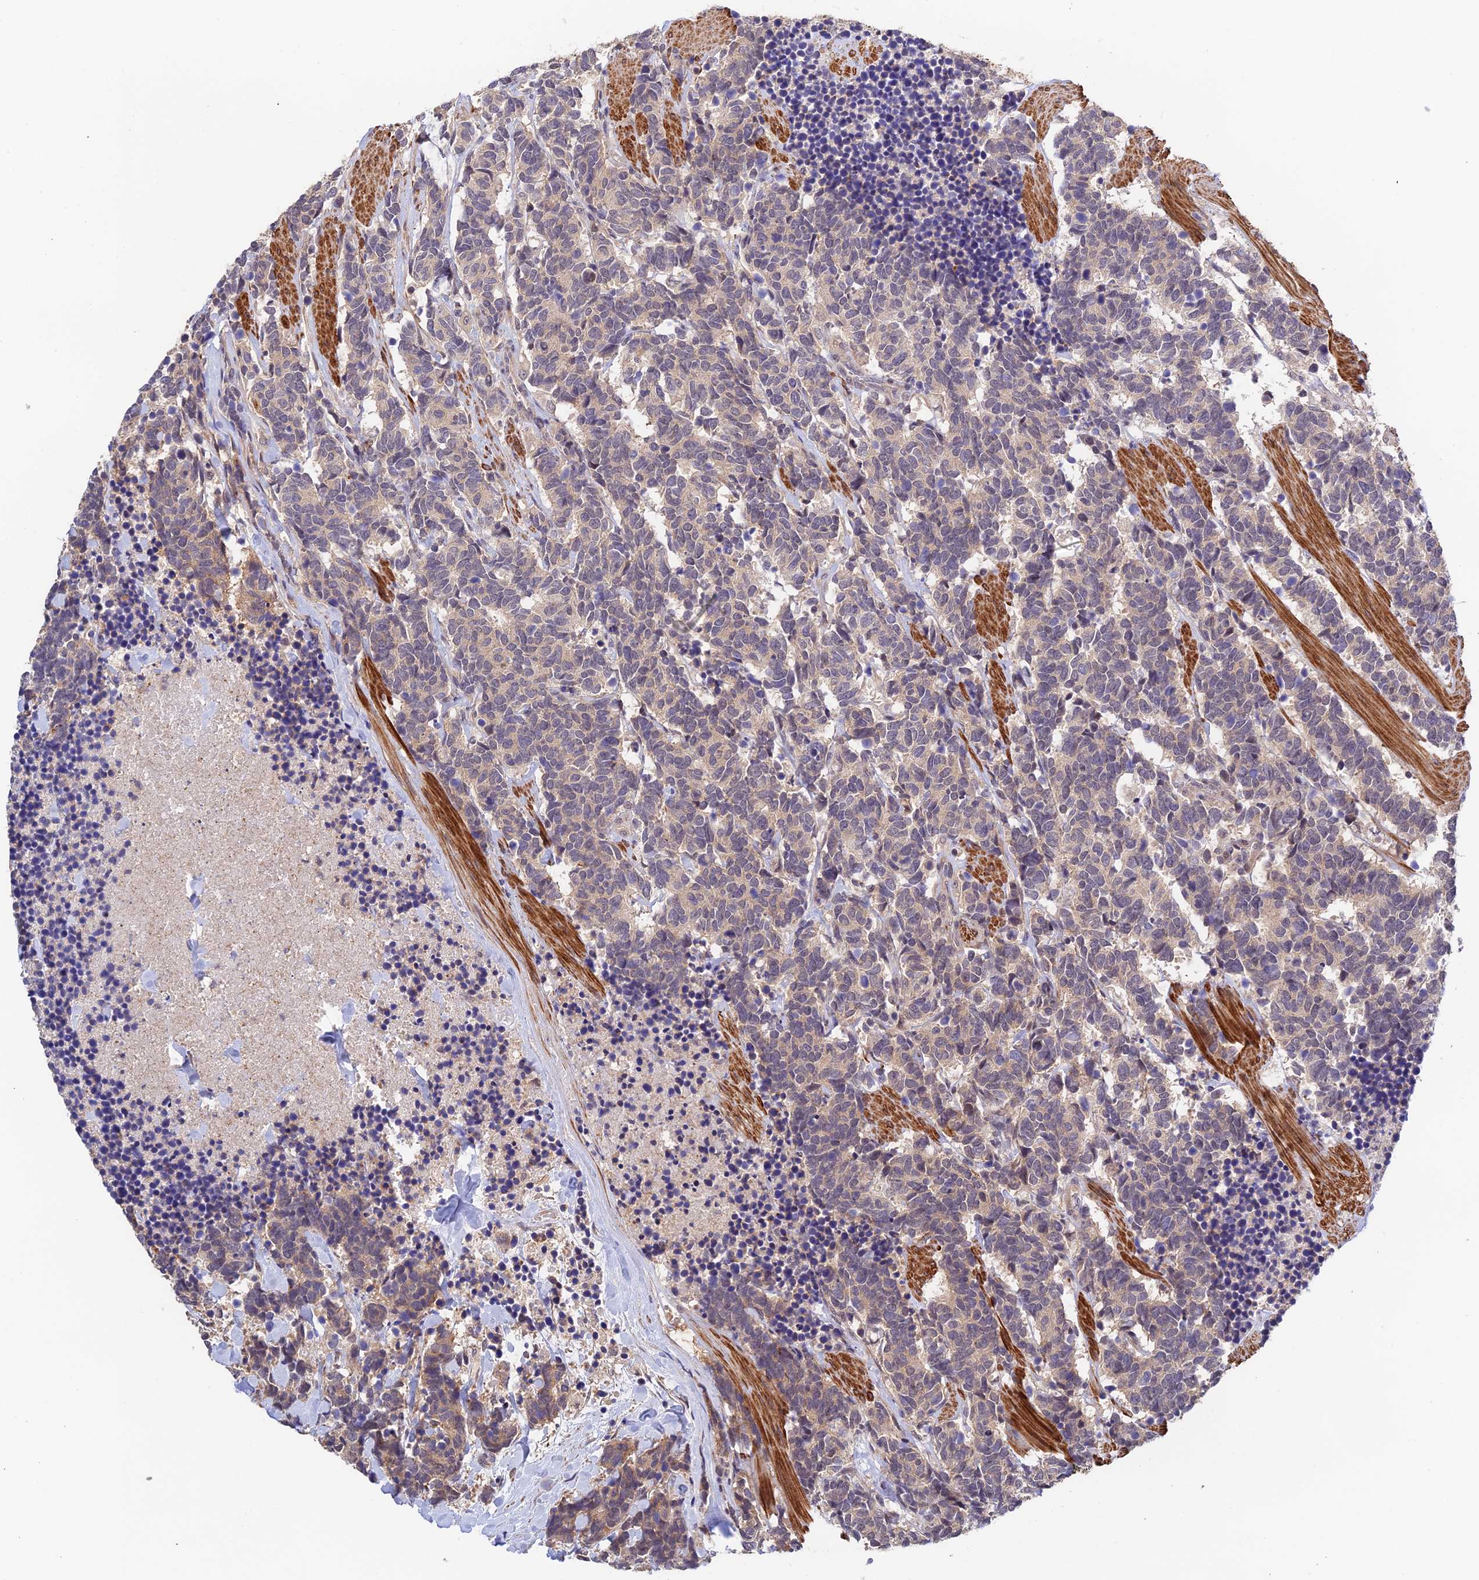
{"staining": {"intensity": "weak", "quantity": "<25%", "location": "cytoplasmic/membranous"}, "tissue": "carcinoid", "cell_type": "Tumor cells", "image_type": "cancer", "snomed": [{"axis": "morphology", "description": "Carcinoma, NOS"}, {"axis": "morphology", "description": "Carcinoid, malignant, NOS"}, {"axis": "topography", "description": "Prostate"}], "caption": "Immunohistochemistry (IHC) micrograph of neoplastic tissue: human carcinoma stained with DAB (3,3'-diaminobenzidine) displays no significant protein staining in tumor cells.", "gene": "CWH43", "patient": {"sex": "male", "age": 57}}